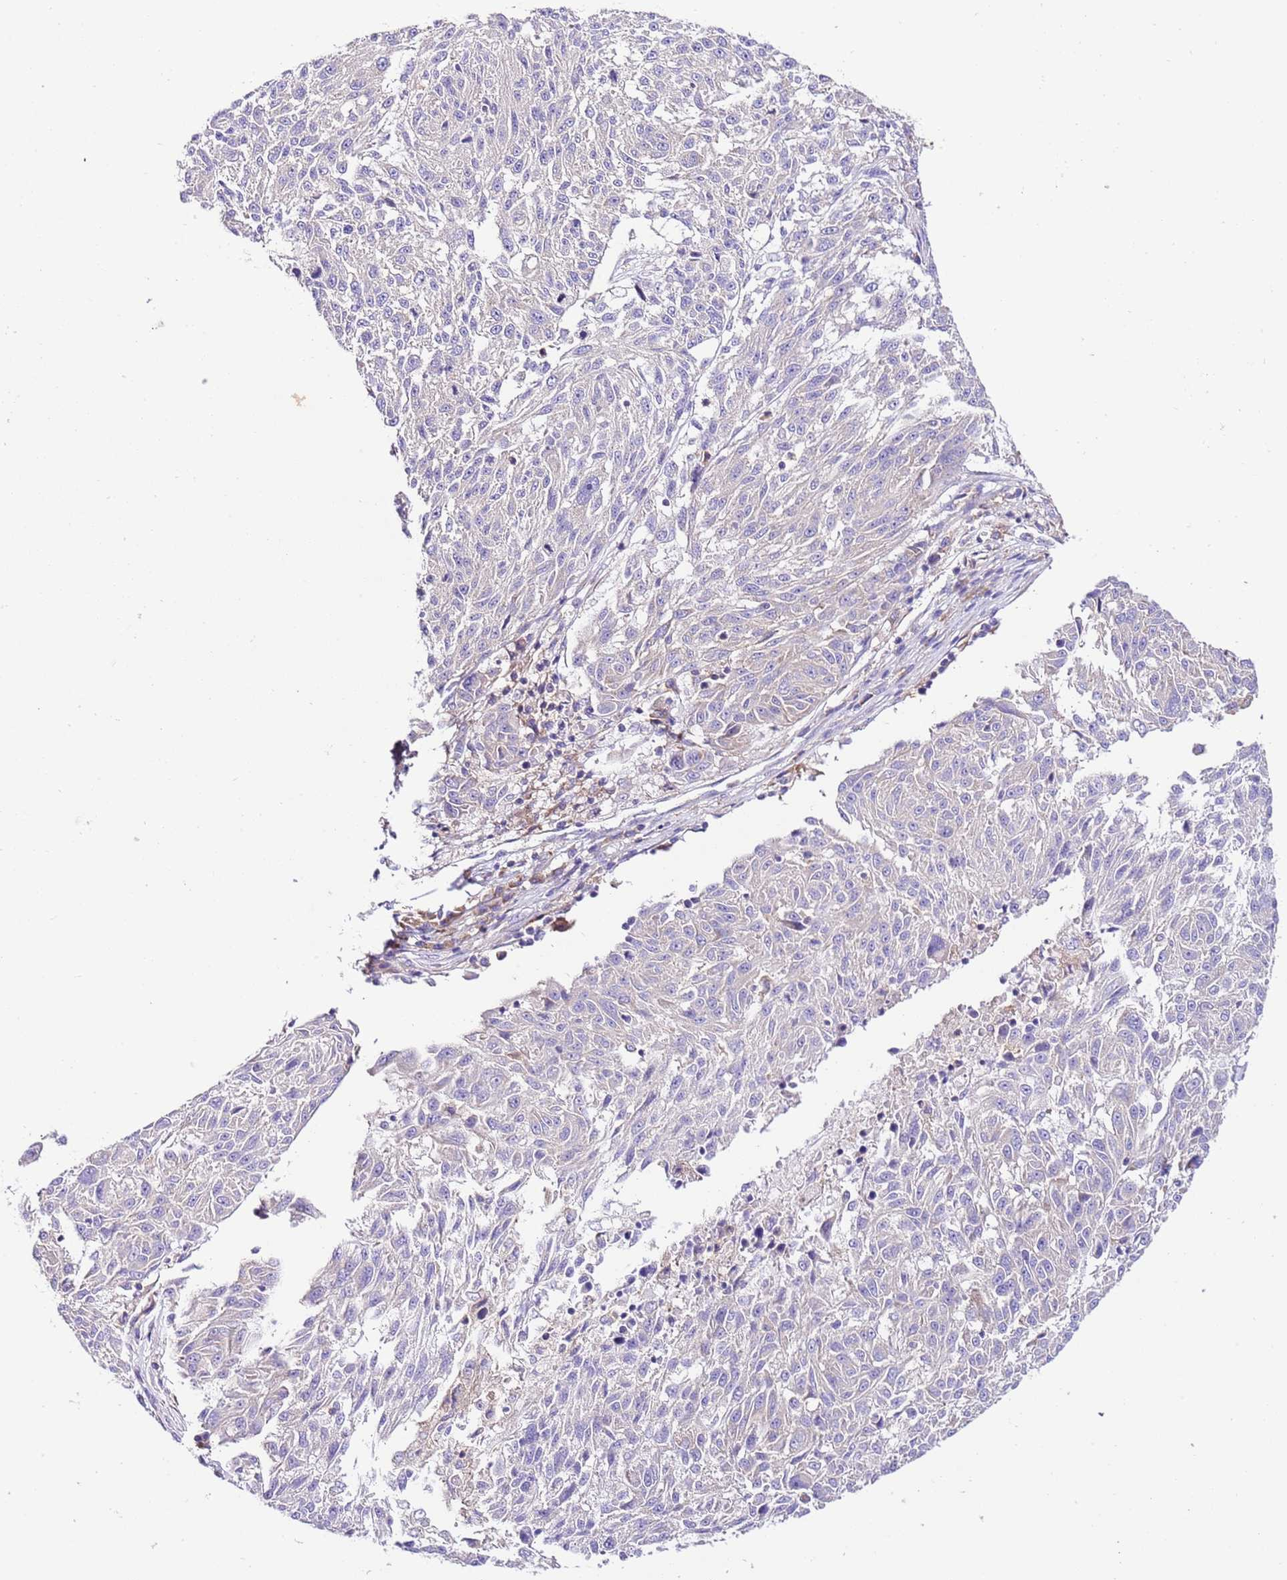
{"staining": {"intensity": "weak", "quantity": "<25%", "location": "cytoplasmic/membranous"}, "tissue": "melanoma", "cell_type": "Tumor cells", "image_type": "cancer", "snomed": [{"axis": "morphology", "description": "Malignant melanoma, NOS"}, {"axis": "topography", "description": "Skin"}], "caption": "Image shows no protein positivity in tumor cells of malignant melanoma tissue.", "gene": "RPS10", "patient": {"sex": "male", "age": 53}}